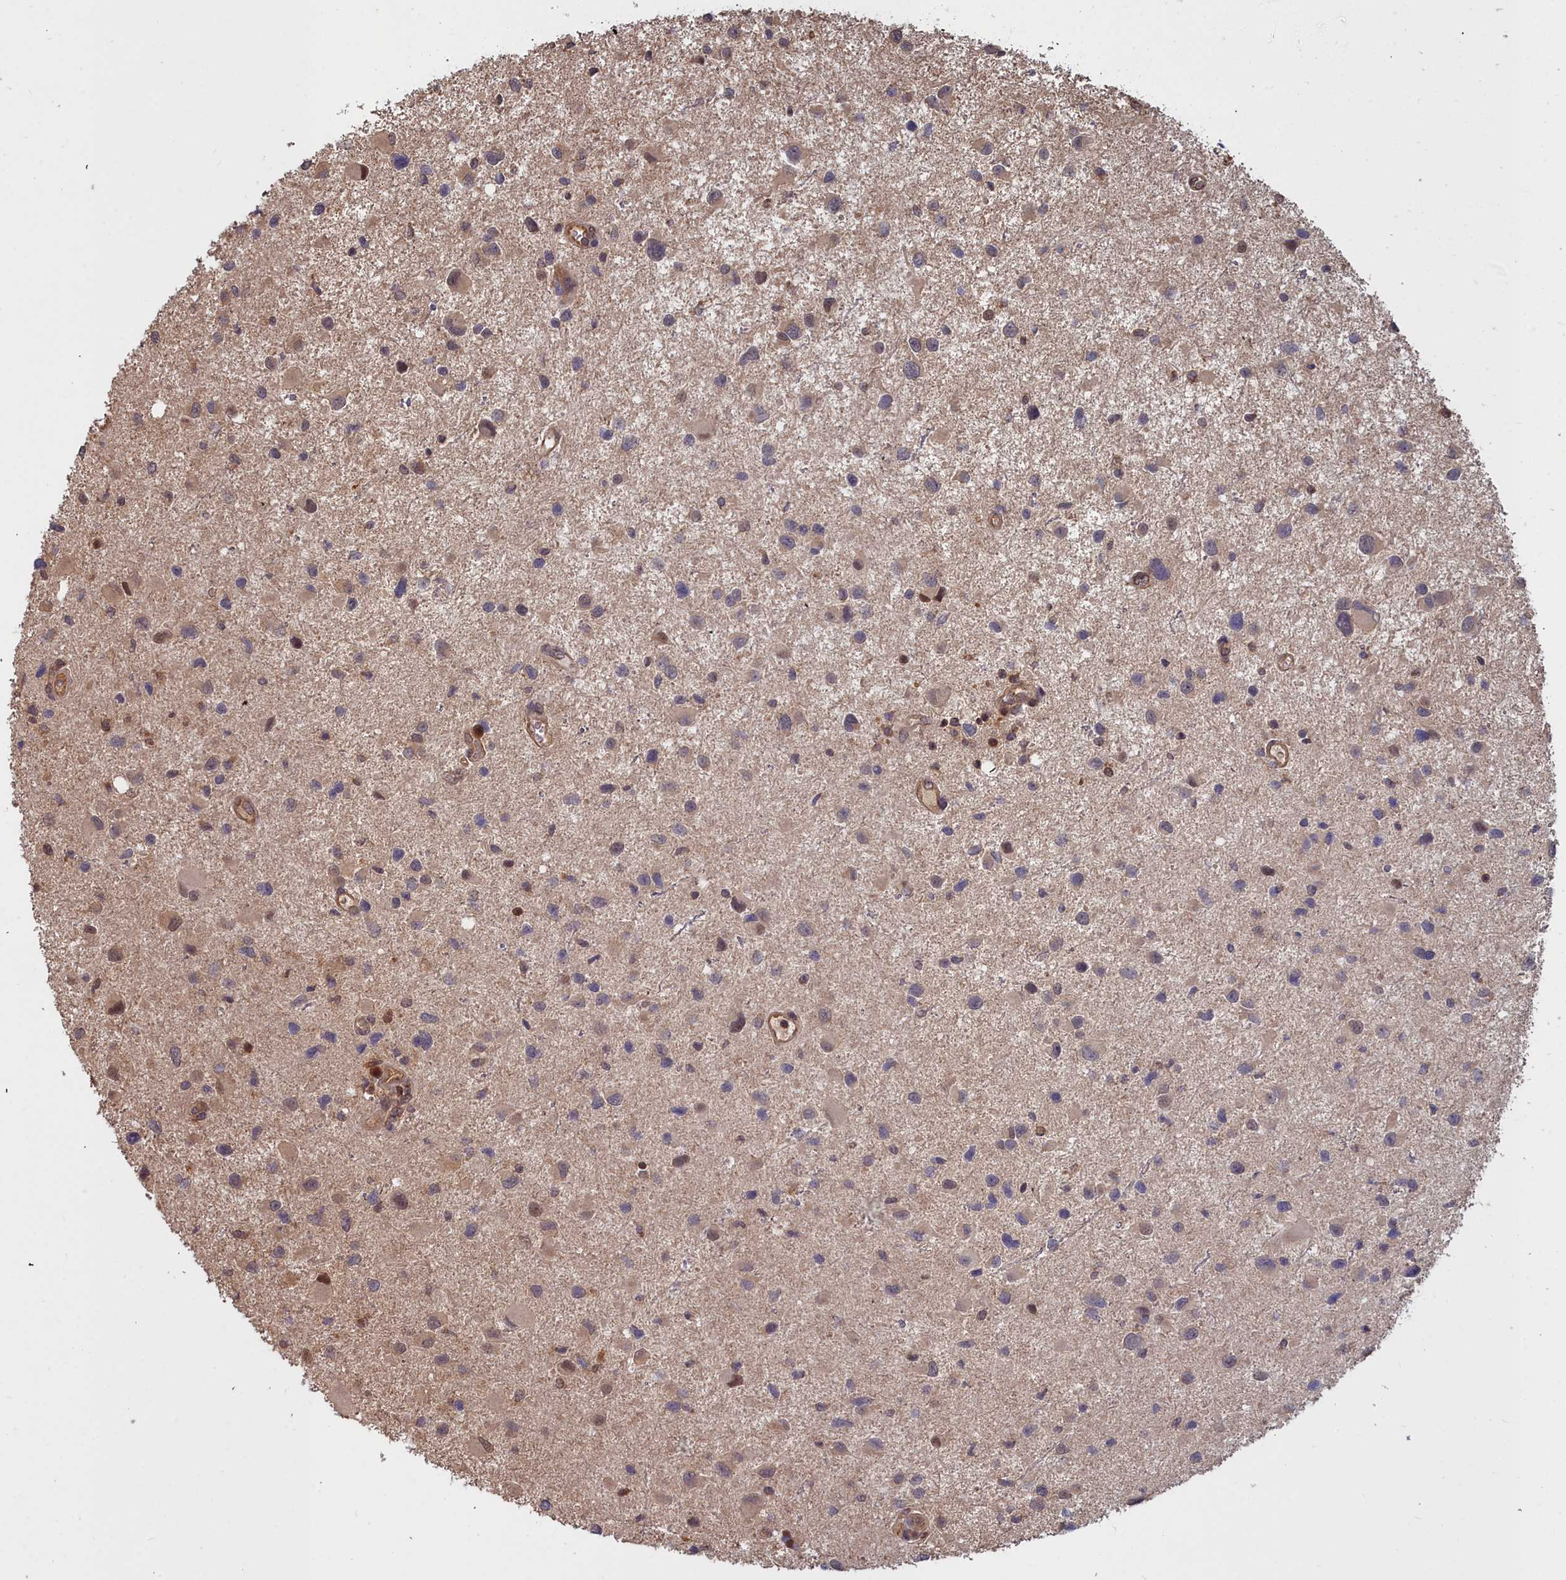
{"staining": {"intensity": "negative", "quantity": "none", "location": "none"}, "tissue": "glioma", "cell_type": "Tumor cells", "image_type": "cancer", "snomed": [{"axis": "morphology", "description": "Glioma, malignant, Low grade"}, {"axis": "topography", "description": "Brain"}], "caption": "Immunohistochemistry (IHC) of malignant low-grade glioma reveals no positivity in tumor cells.", "gene": "GFRA2", "patient": {"sex": "female", "age": 32}}